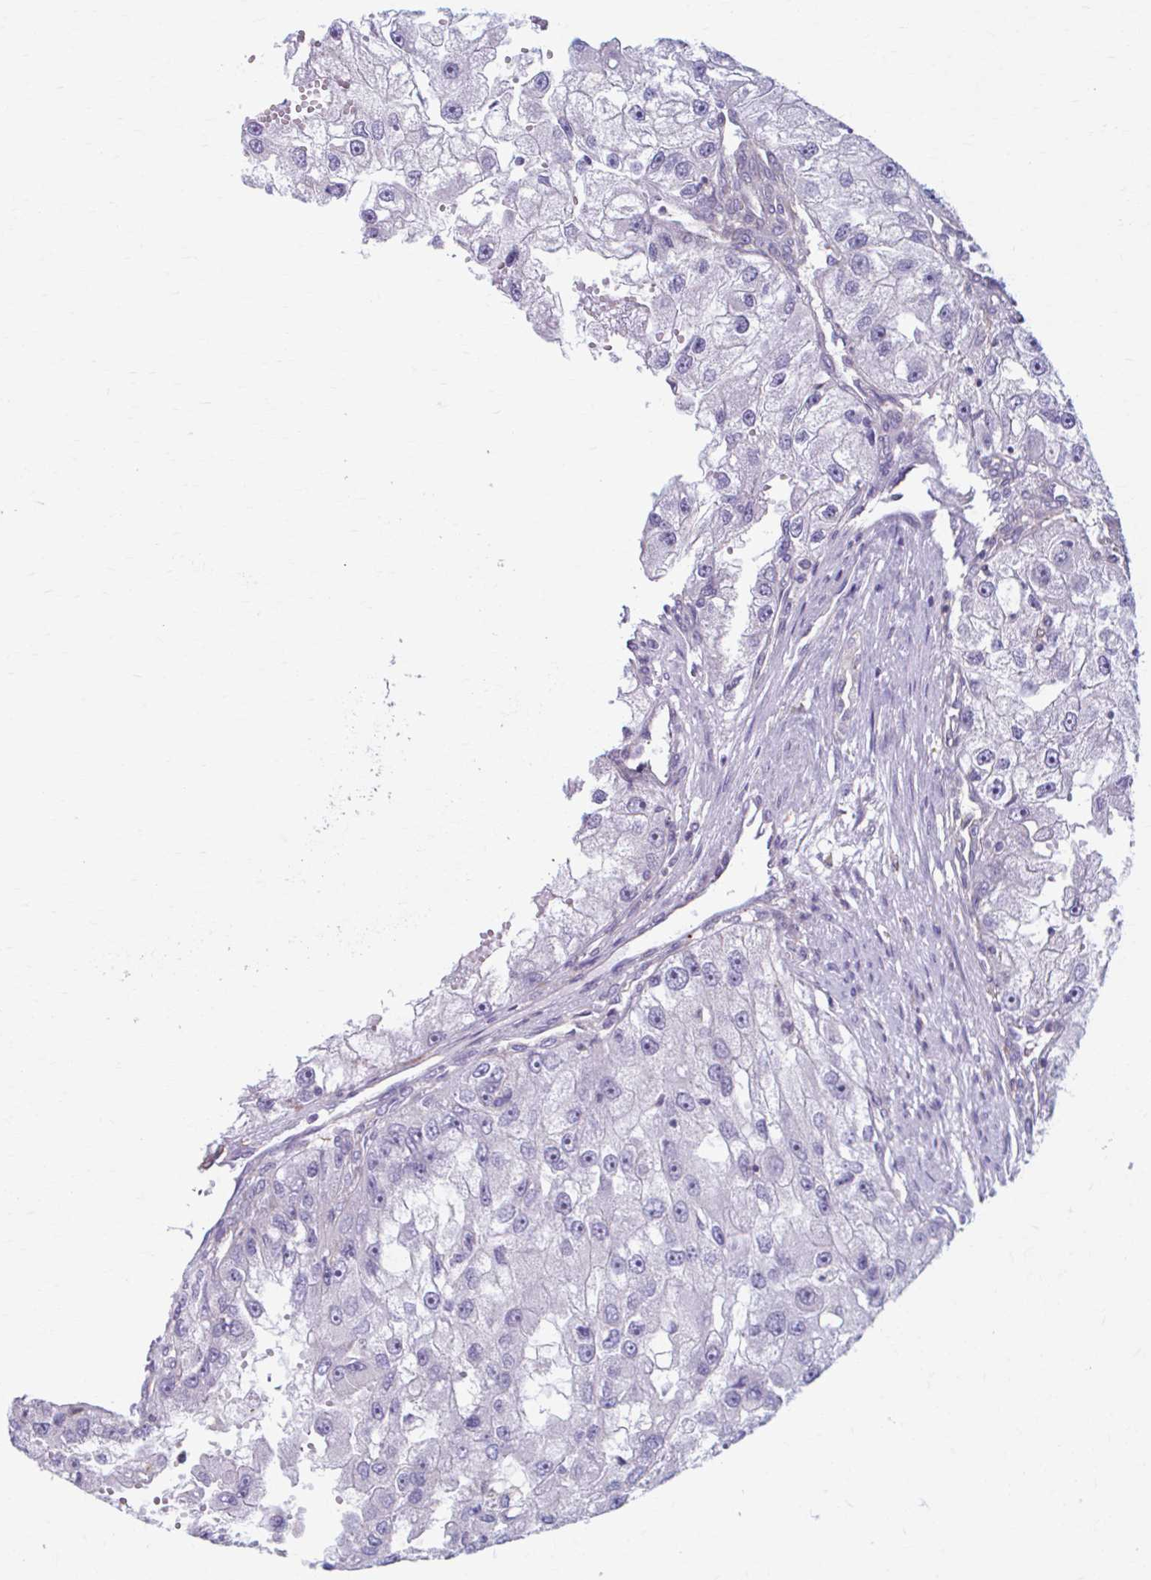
{"staining": {"intensity": "negative", "quantity": "none", "location": "none"}, "tissue": "renal cancer", "cell_type": "Tumor cells", "image_type": "cancer", "snomed": [{"axis": "morphology", "description": "Adenocarcinoma, NOS"}, {"axis": "topography", "description": "Kidney"}], "caption": "Tumor cells are negative for brown protein staining in renal cancer (adenocarcinoma).", "gene": "ADAT3", "patient": {"sex": "male", "age": 63}}